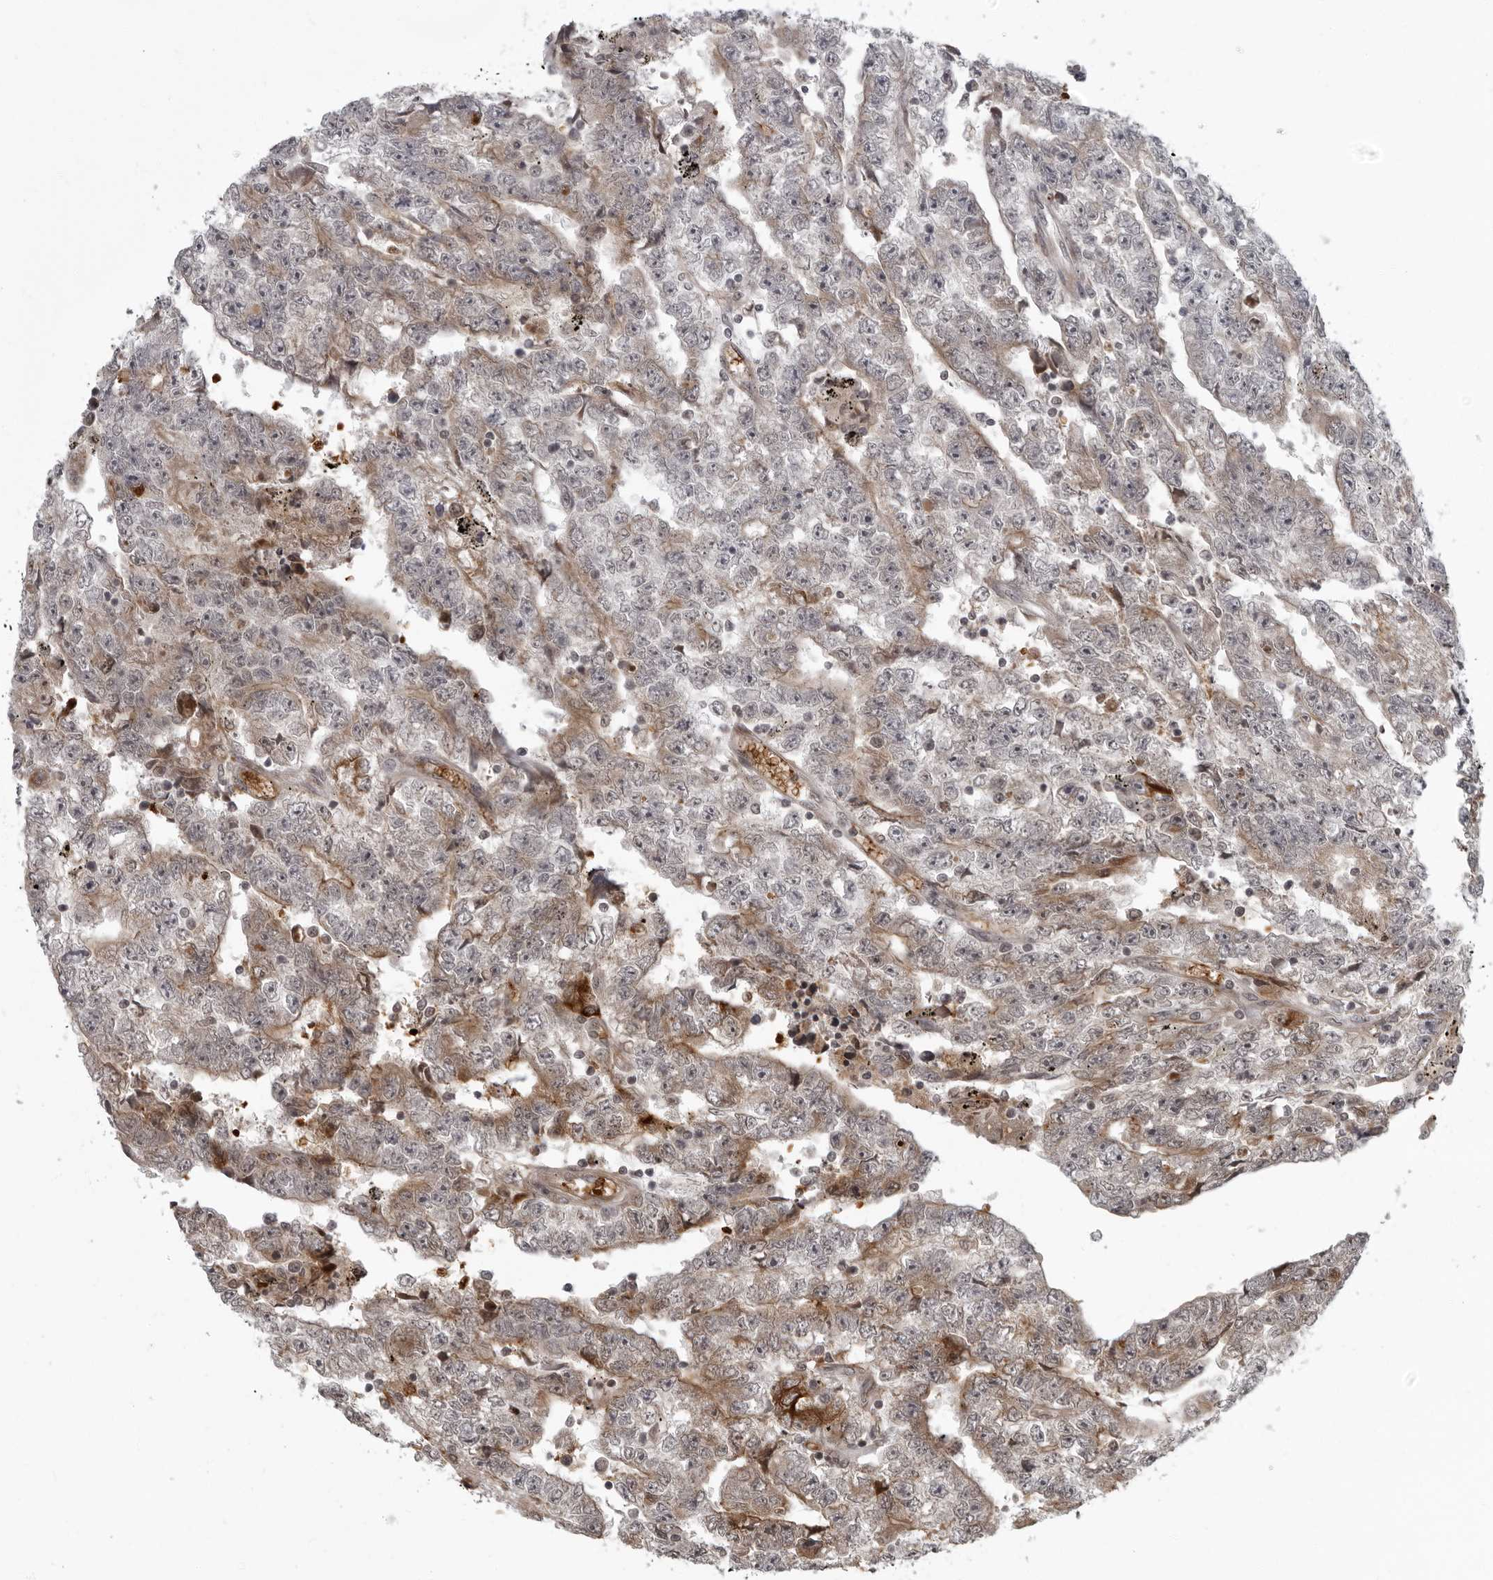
{"staining": {"intensity": "moderate", "quantity": "25%-75%", "location": "cytoplasmic/membranous"}, "tissue": "testis cancer", "cell_type": "Tumor cells", "image_type": "cancer", "snomed": [{"axis": "morphology", "description": "Carcinoma, Embryonal, NOS"}, {"axis": "topography", "description": "Testis"}], "caption": "A photomicrograph of human embryonal carcinoma (testis) stained for a protein shows moderate cytoplasmic/membranous brown staining in tumor cells. The protein of interest is shown in brown color, while the nuclei are stained blue.", "gene": "THOP1", "patient": {"sex": "male", "age": 25}}